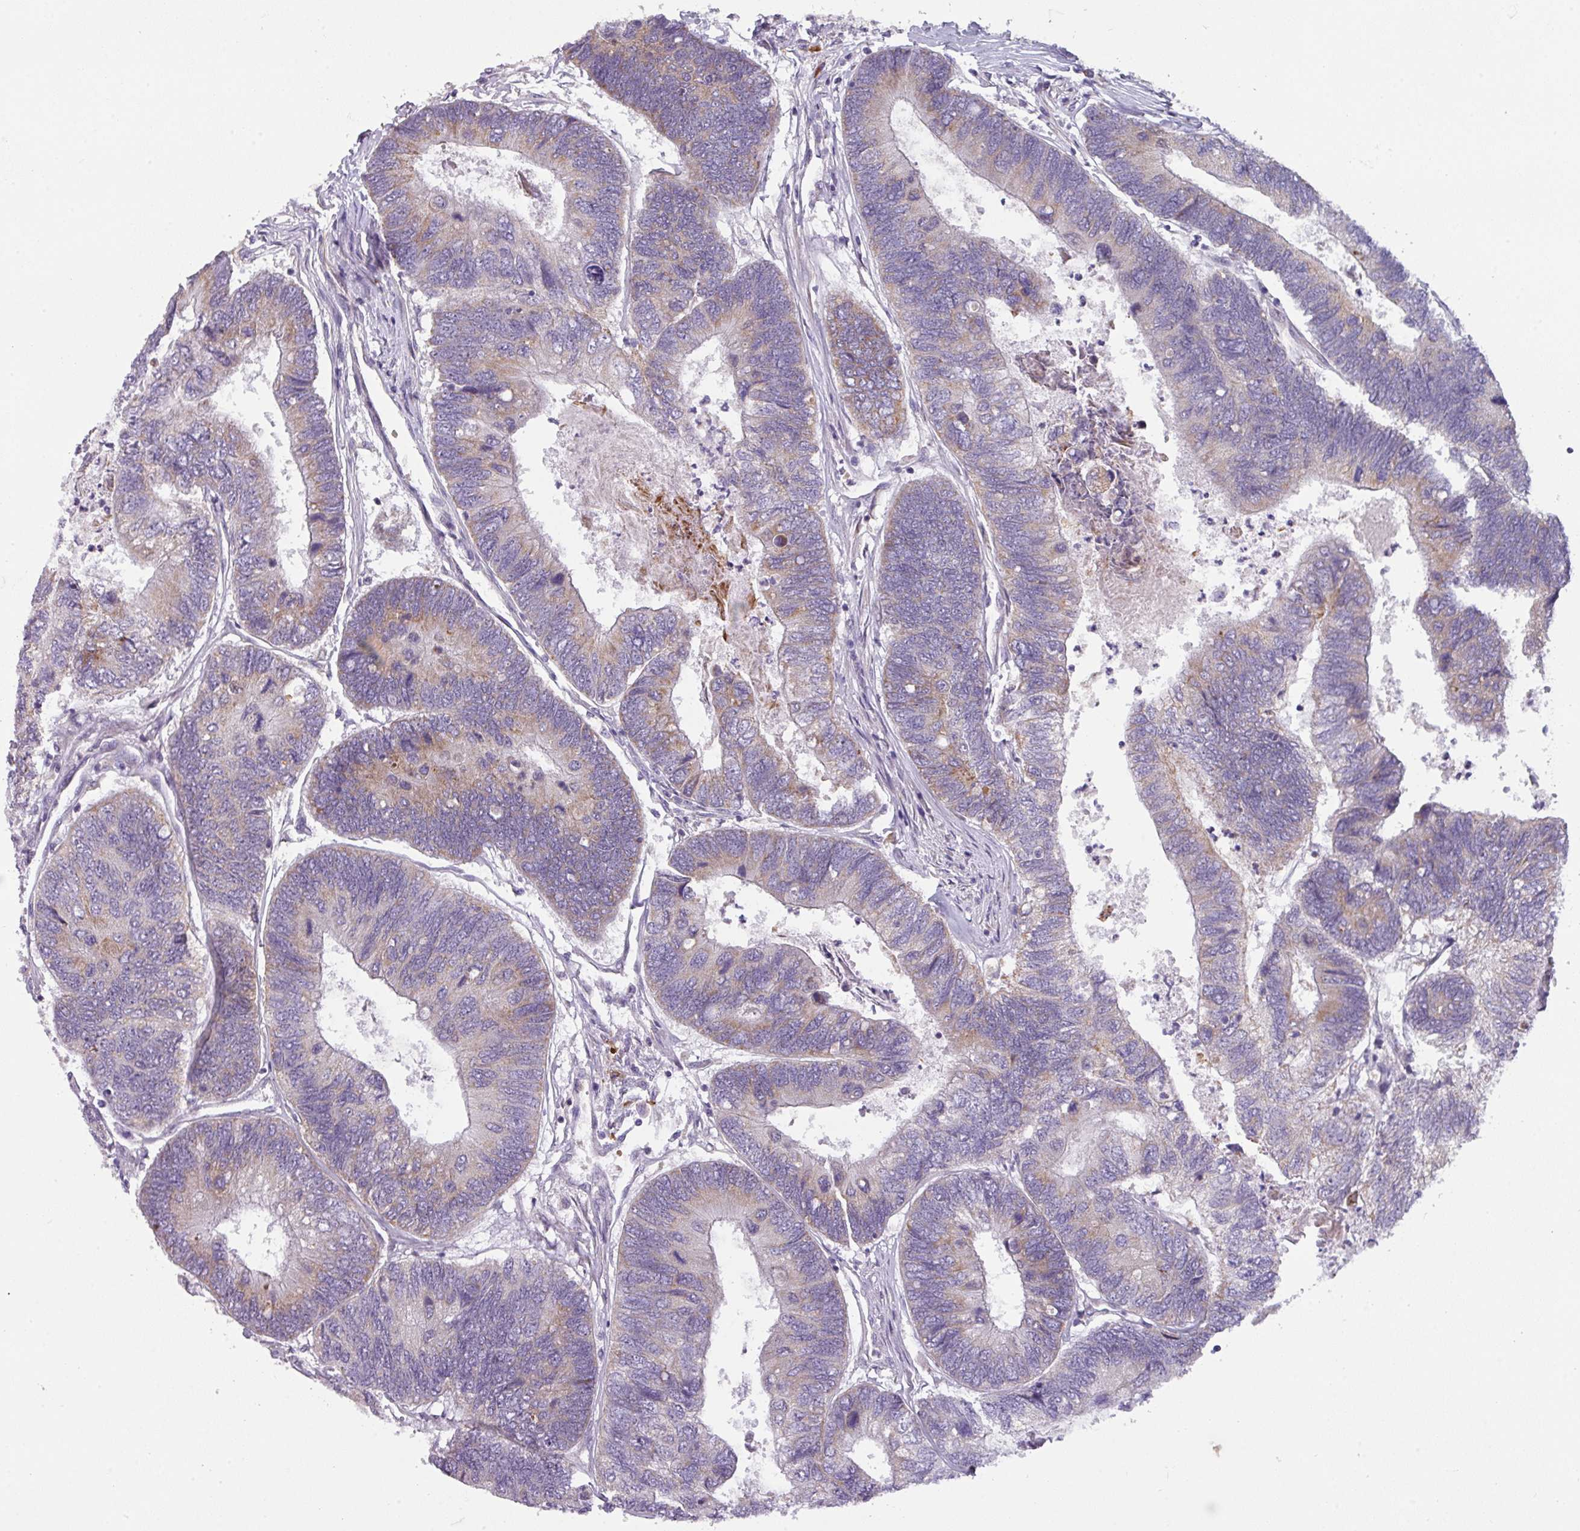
{"staining": {"intensity": "weak", "quantity": "<25%", "location": "cytoplasmic/membranous"}, "tissue": "colorectal cancer", "cell_type": "Tumor cells", "image_type": "cancer", "snomed": [{"axis": "morphology", "description": "Adenocarcinoma, NOS"}, {"axis": "topography", "description": "Colon"}], "caption": "IHC micrograph of neoplastic tissue: human colorectal adenocarcinoma stained with DAB displays no significant protein staining in tumor cells. The staining is performed using DAB brown chromogen with nuclei counter-stained in using hematoxylin.", "gene": "C2orf68", "patient": {"sex": "female", "age": 67}}